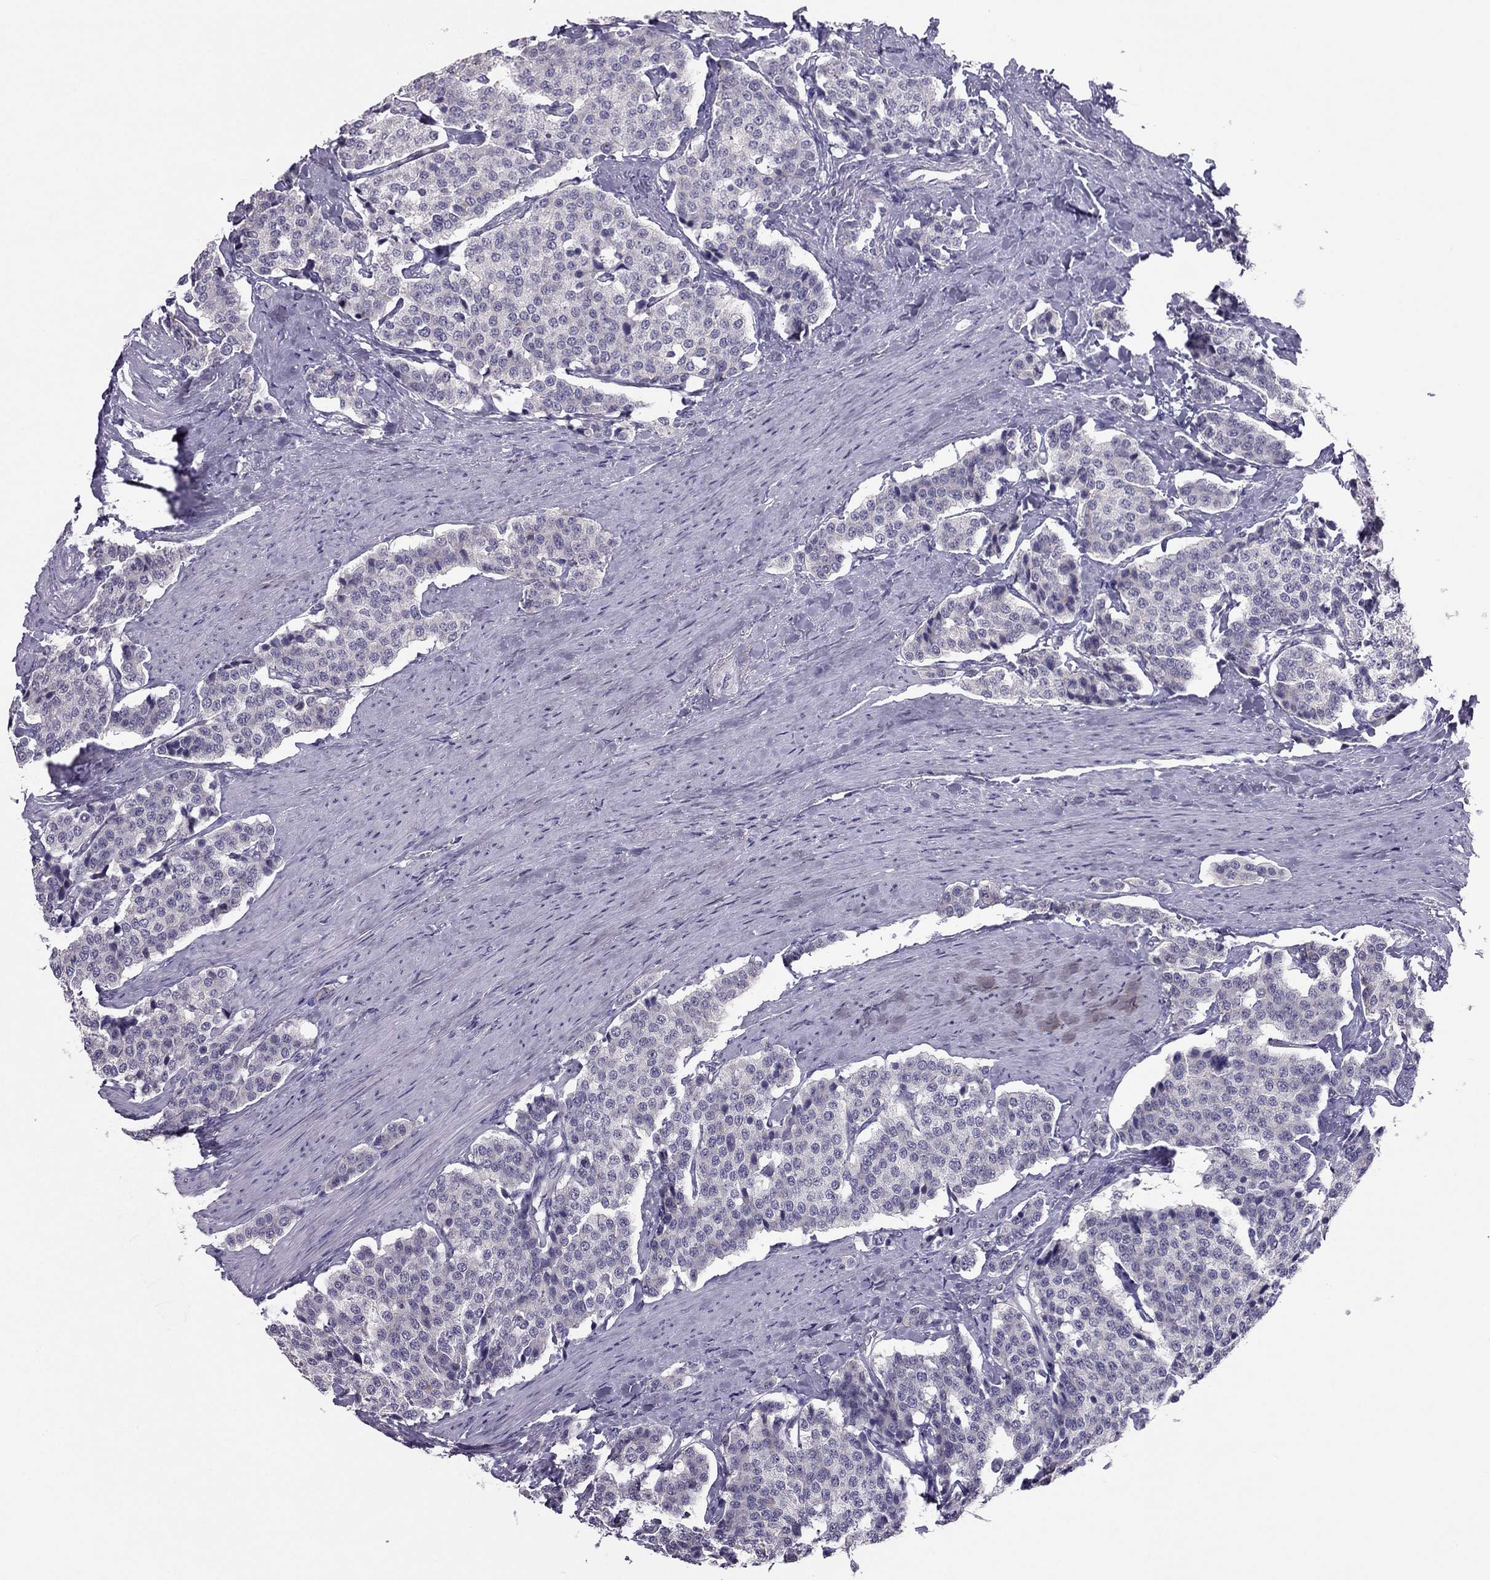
{"staining": {"intensity": "negative", "quantity": "none", "location": "none"}, "tissue": "carcinoid", "cell_type": "Tumor cells", "image_type": "cancer", "snomed": [{"axis": "morphology", "description": "Carcinoid, malignant, NOS"}, {"axis": "topography", "description": "Small intestine"}], "caption": "Tumor cells show no significant protein positivity in malignant carcinoid.", "gene": "PDE6A", "patient": {"sex": "female", "age": 58}}